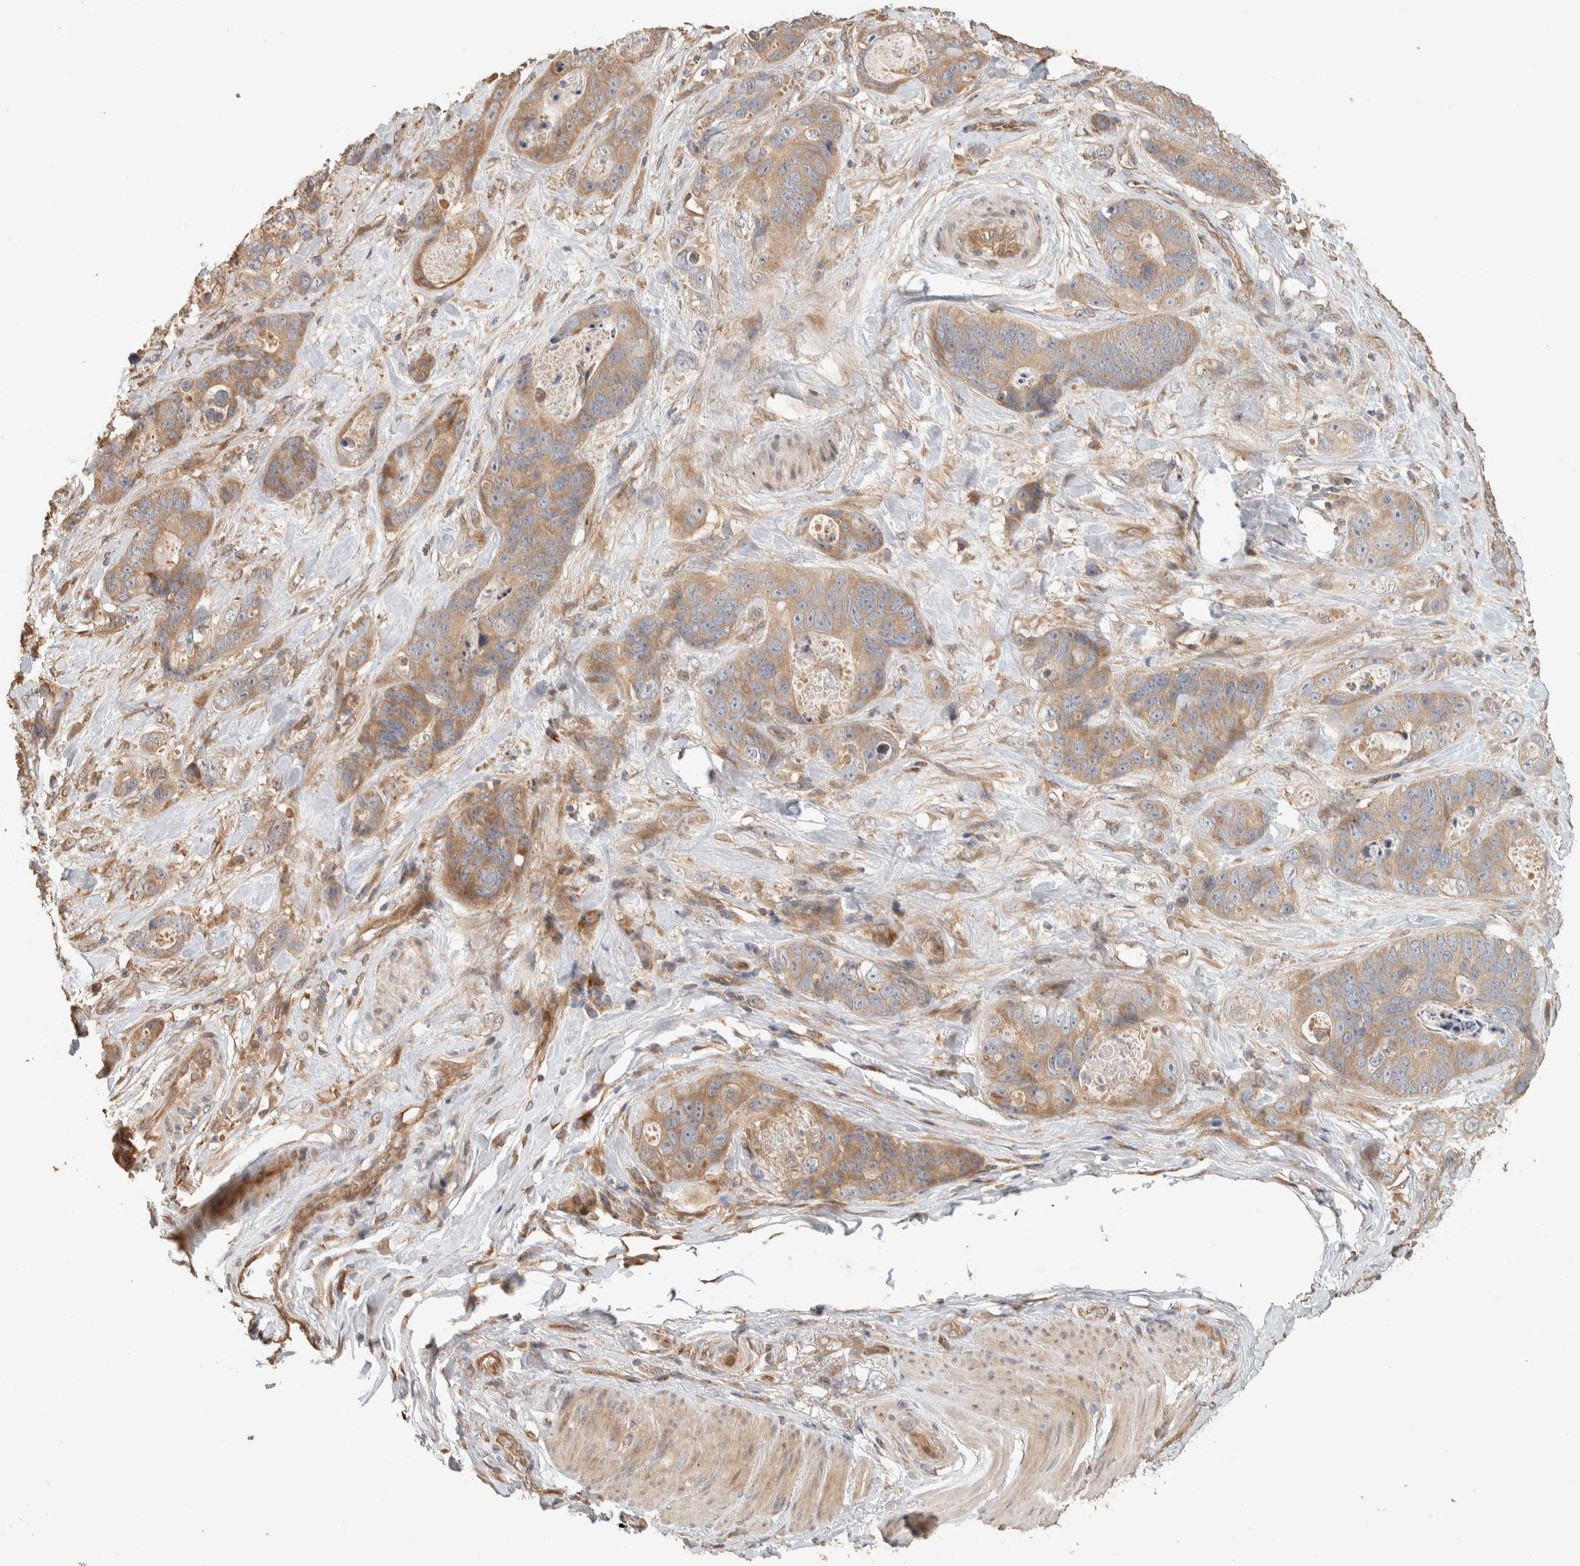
{"staining": {"intensity": "moderate", "quantity": "25%-75%", "location": "cytoplasmic/membranous"}, "tissue": "stomach cancer", "cell_type": "Tumor cells", "image_type": "cancer", "snomed": [{"axis": "morphology", "description": "Normal tissue, NOS"}, {"axis": "morphology", "description": "Adenocarcinoma, NOS"}, {"axis": "topography", "description": "Stomach"}], "caption": "Stomach adenocarcinoma tissue reveals moderate cytoplasmic/membranous expression in approximately 25%-75% of tumor cells", "gene": "EXOC7", "patient": {"sex": "female", "age": 89}}